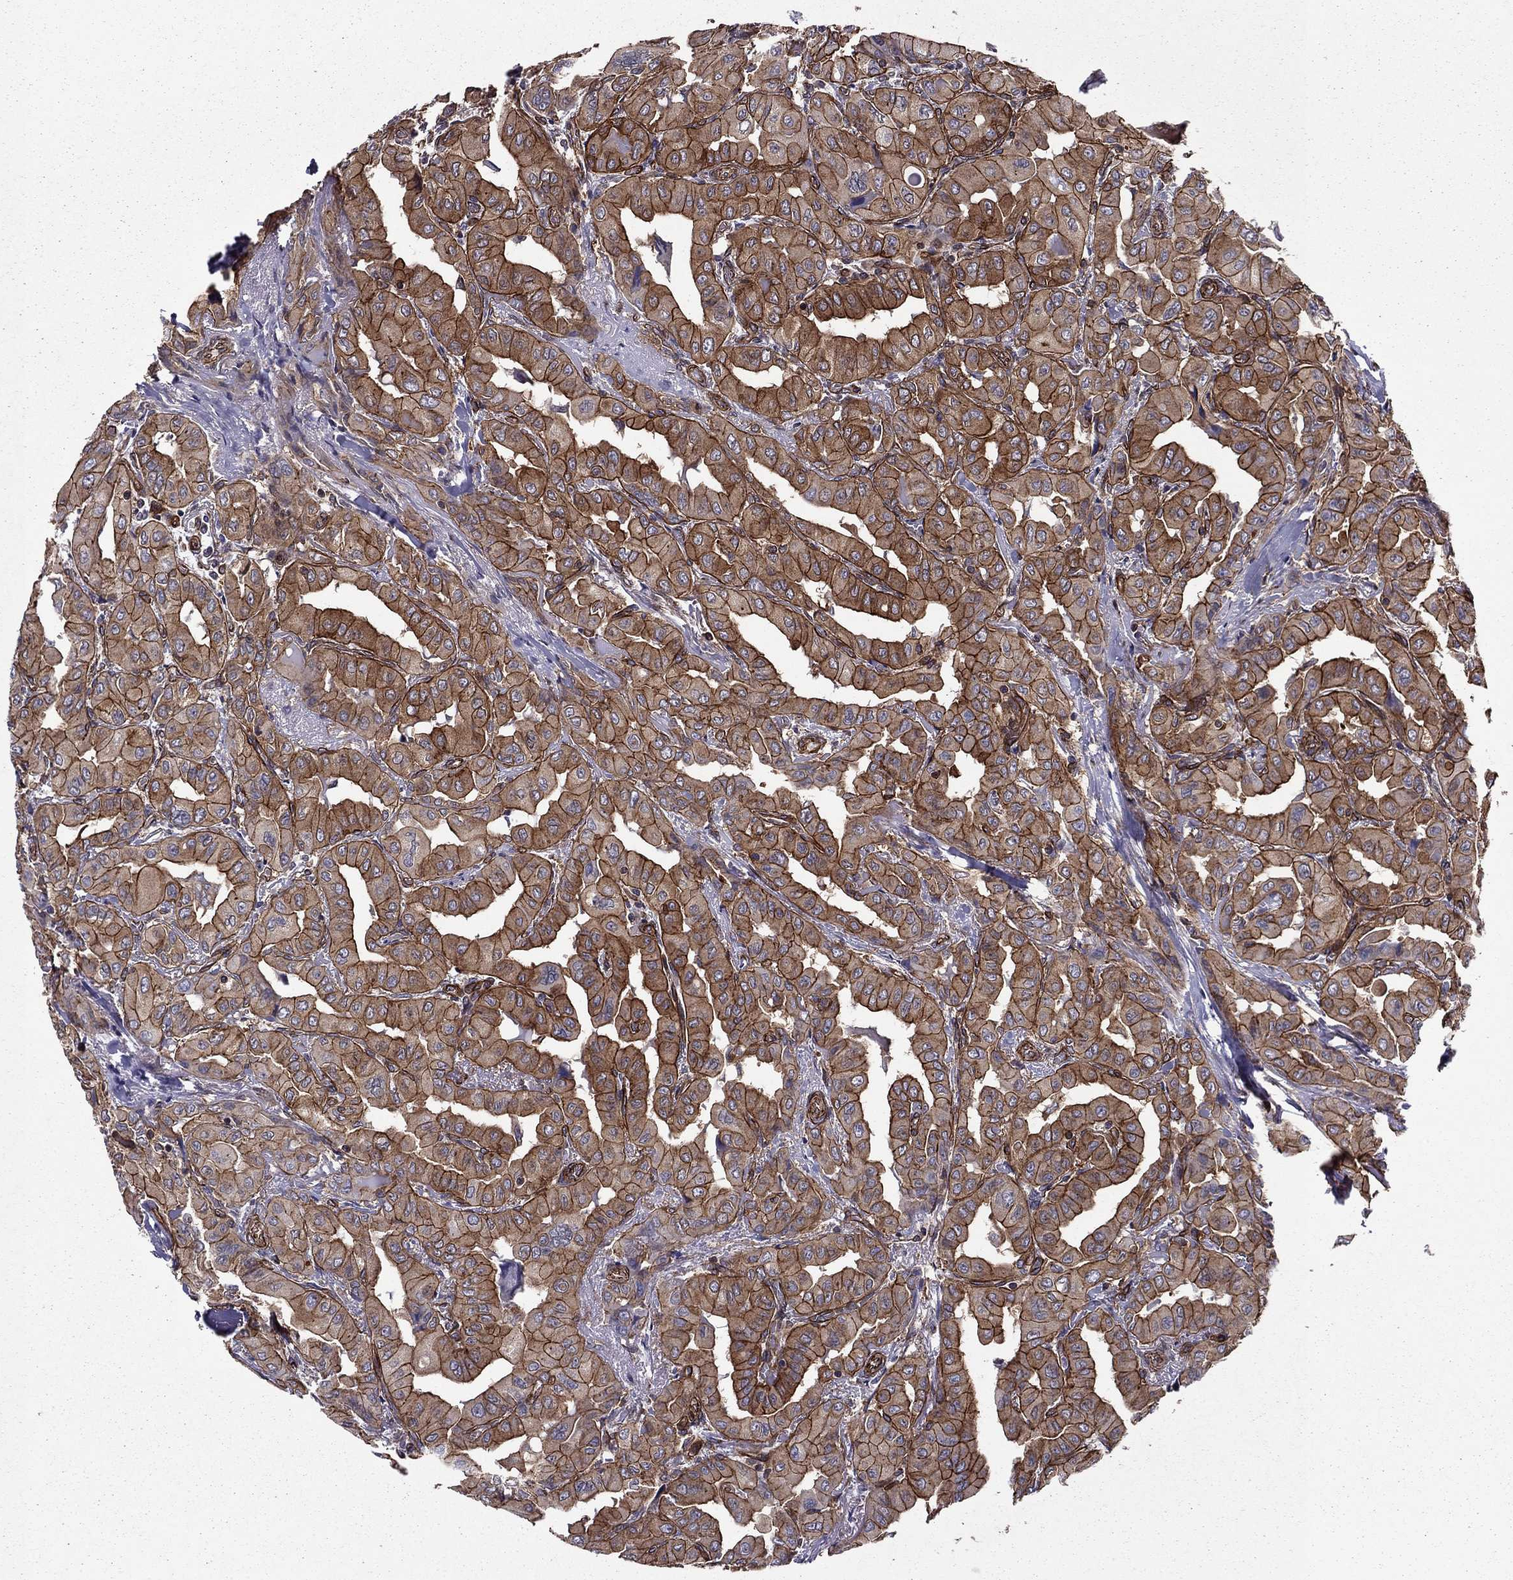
{"staining": {"intensity": "strong", "quantity": "25%-75%", "location": "cytoplasmic/membranous"}, "tissue": "thyroid cancer", "cell_type": "Tumor cells", "image_type": "cancer", "snomed": [{"axis": "morphology", "description": "Normal tissue, NOS"}, {"axis": "morphology", "description": "Papillary adenocarcinoma, NOS"}, {"axis": "topography", "description": "Thyroid gland"}], "caption": "Strong cytoplasmic/membranous protein staining is identified in about 25%-75% of tumor cells in thyroid cancer (papillary adenocarcinoma).", "gene": "SHMT1", "patient": {"sex": "female", "age": 66}}